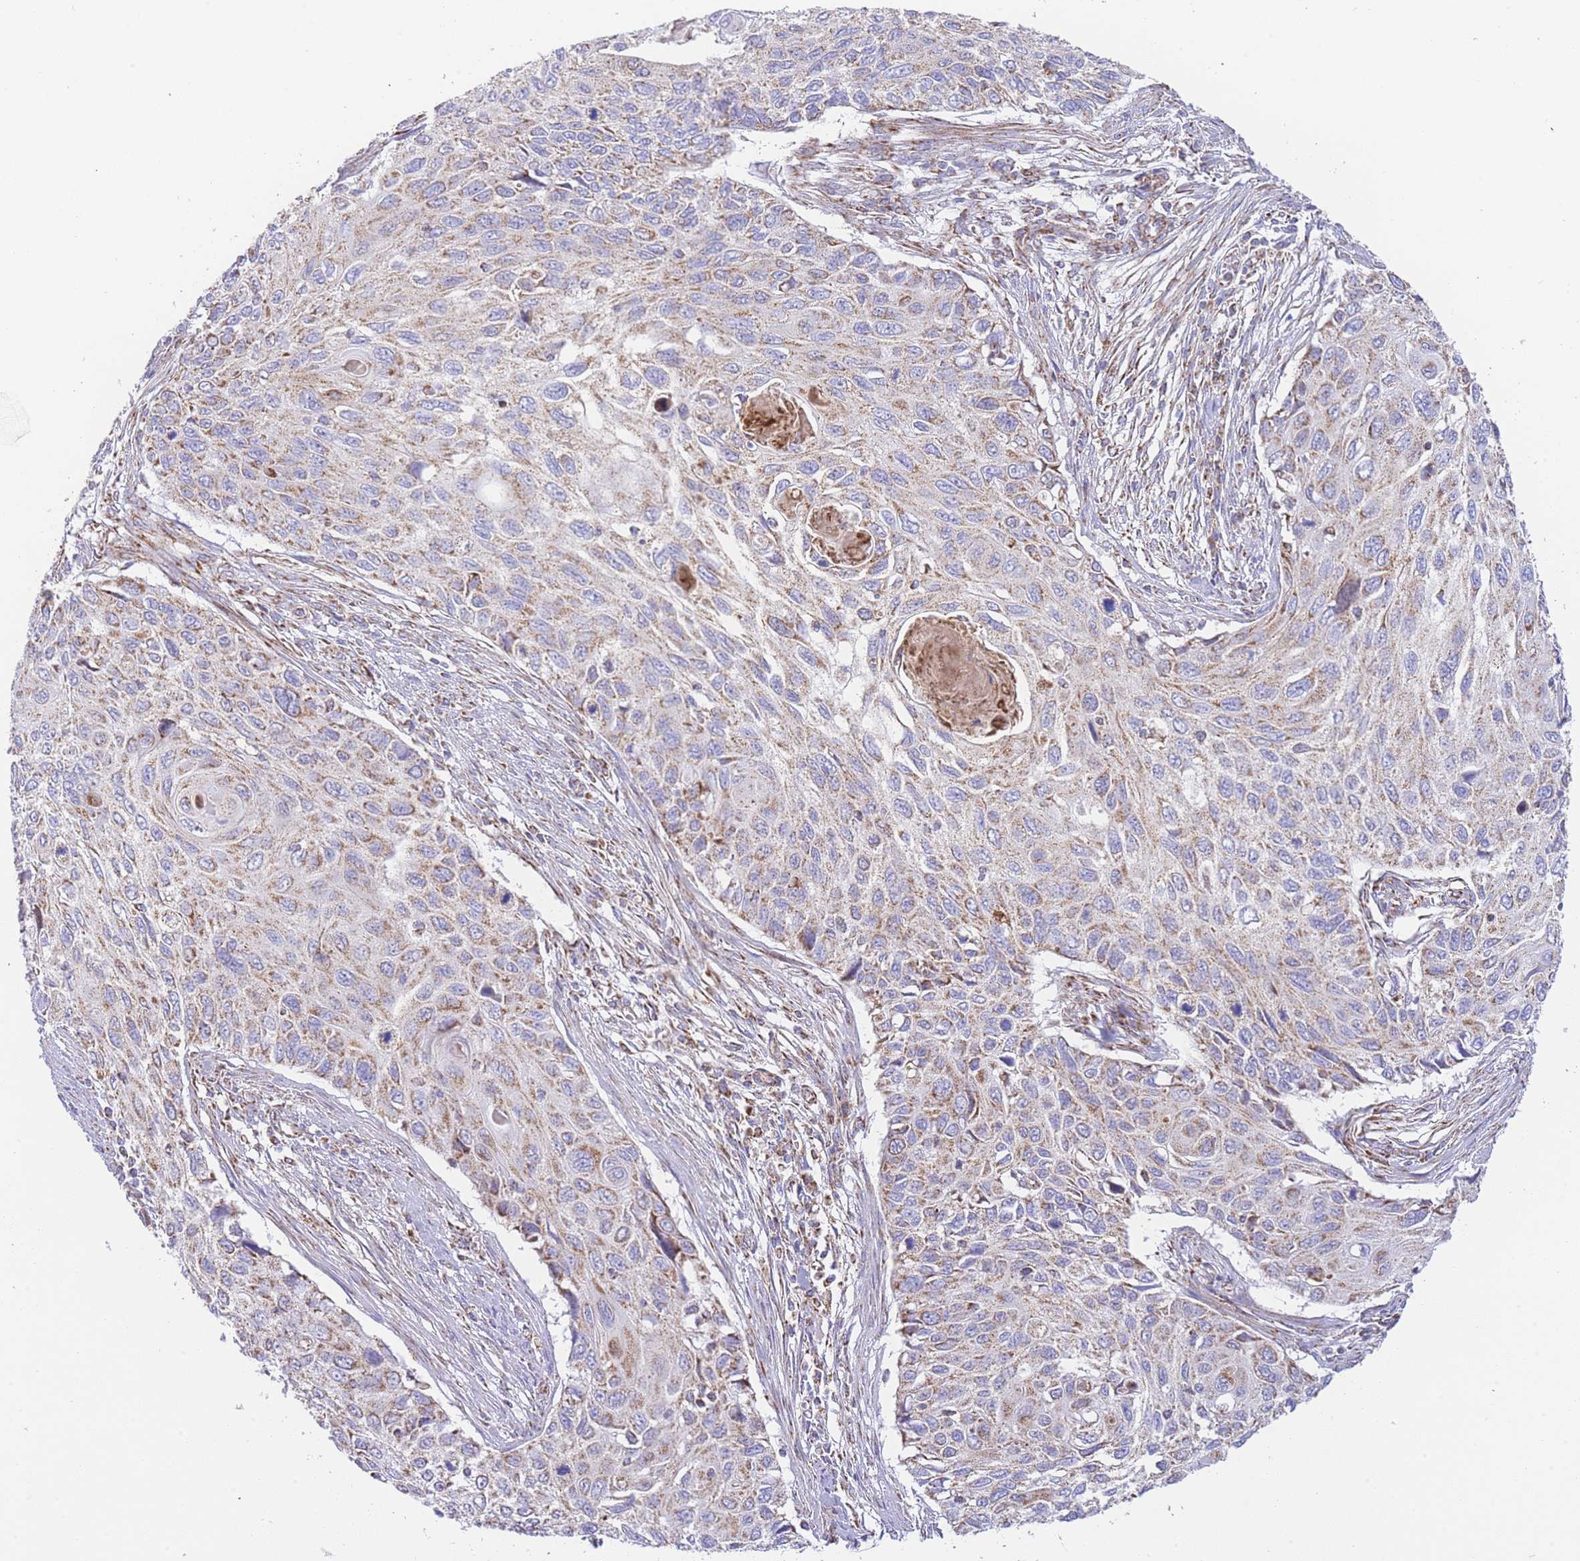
{"staining": {"intensity": "moderate", "quantity": ">75%", "location": "cytoplasmic/membranous"}, "tissue": "cervical cancer", "cell_type": "Tumor cells", "image_type": "cancer", "snomed": [{"axis": "morphology", "description": "Squamous cell carcinoma, NOS"}, {"axis": "topography", "description": "Cervix"}], "caption": "Immunohistochemical staining of human cervical cancer demonstrates medium levels of moderate cytoplasmic/membranous positivity in approximately >75% of tumor cells.", "gene": "GSTM1", "patient": {"sex": "female", "age": 70}}